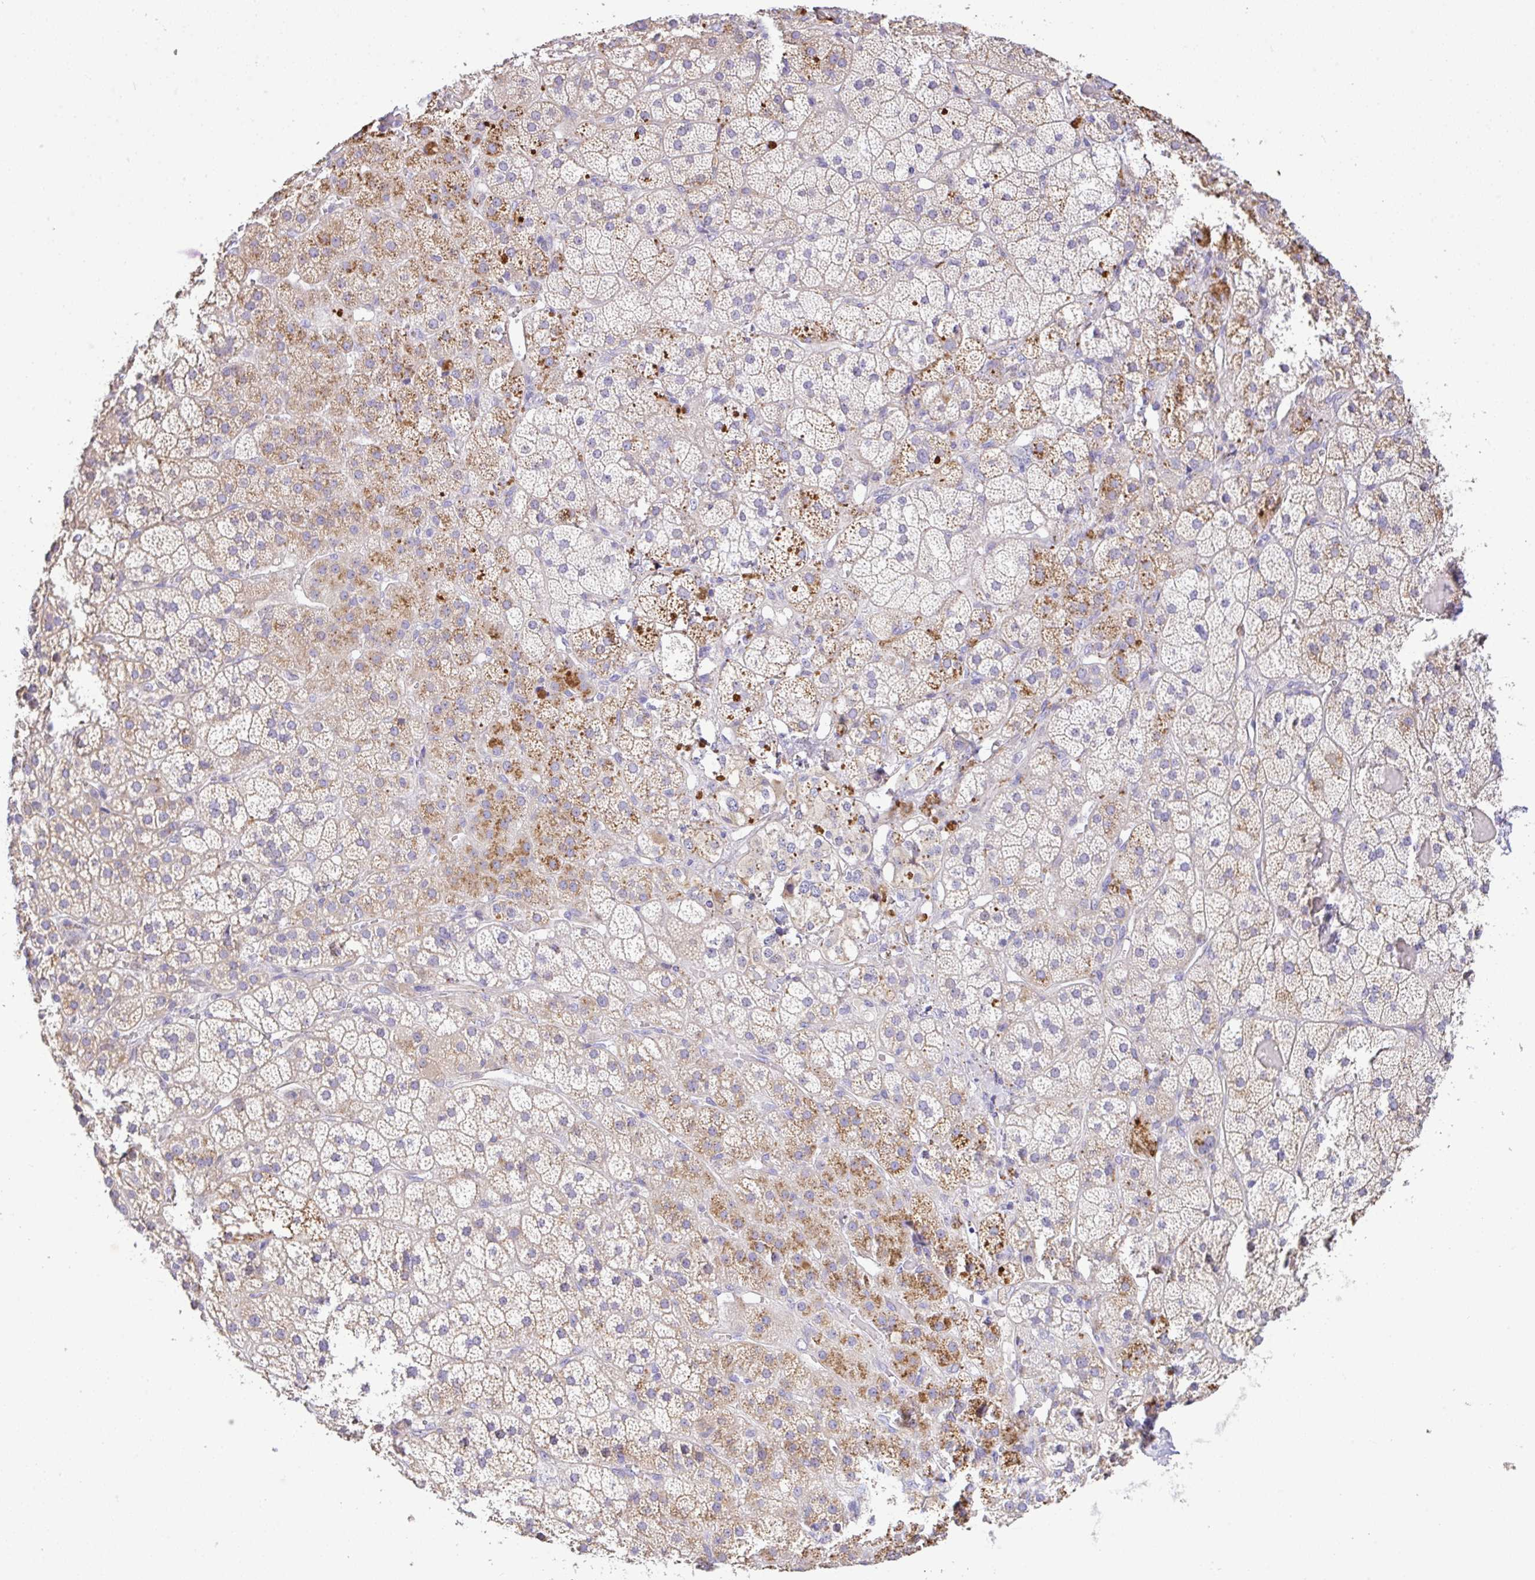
{"staining": {"intensity": "moderate", "quantity": "25%-75%", "location": "cytoplasmic/membranous"}, "tissue": "adrenal gland", "cell_type": "Glandular cells", "image_type": "normal", "snomed": [{"axis": "morphology", "description": "Normal tissue, NOS"}, {"axis": "topography", "description": "Adrenal gland"}], "caption": "Immunohistochemical staining of unremarkable human adrenal gland demonstrates 25%-75% levels of moderate cytoplasmic/membranous protein staining in approximately 25%-75% of glandular cells.", "gene": "EPN3", "patient": {"sex": "male", "age": 57}}